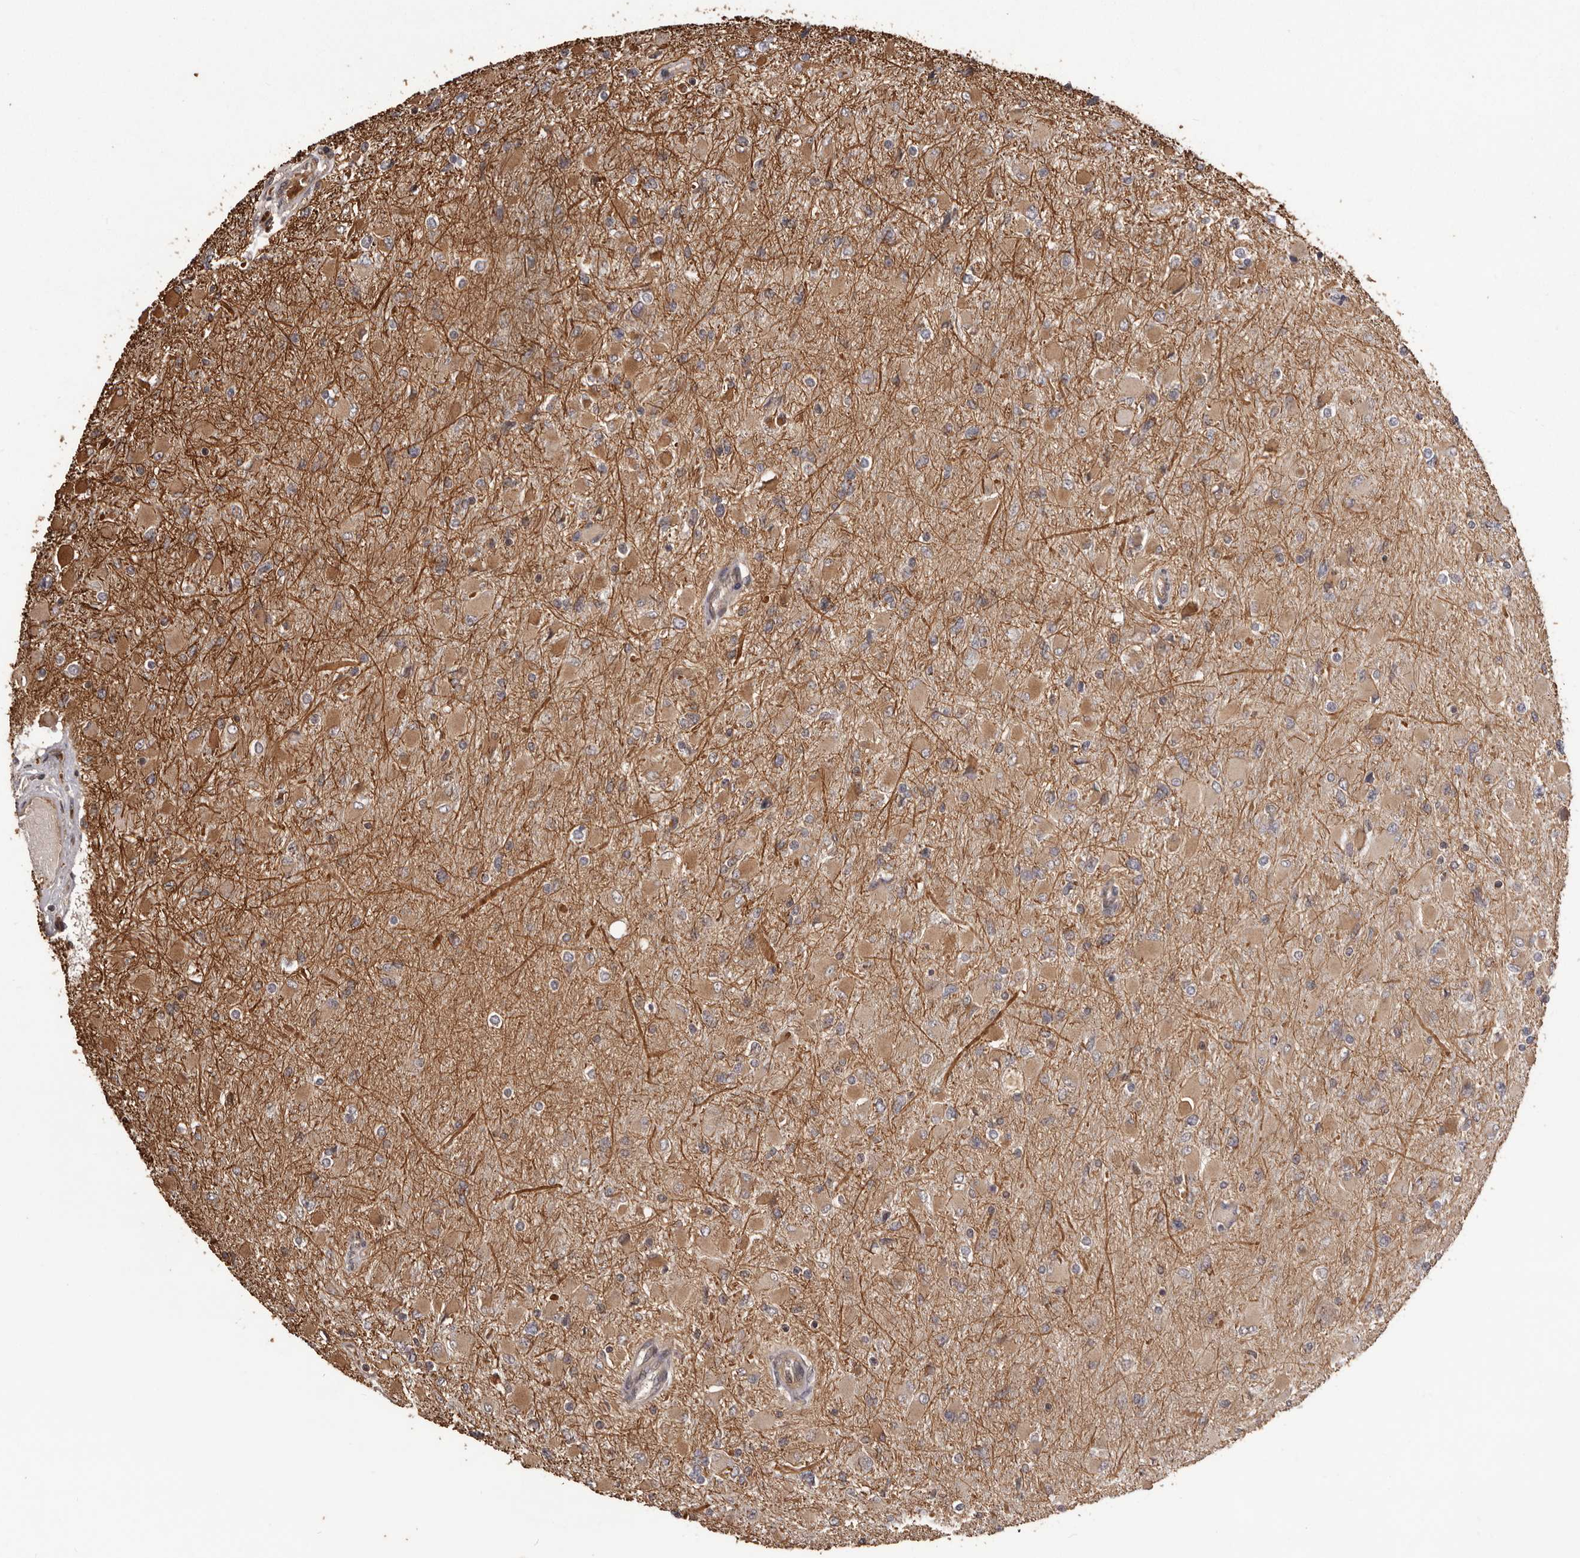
{"staining": {"intensity": "moderate", "quantity": ">75%", "location": "cytoplasmic/membranous"}, "tissue": "glioma", "cell_type": "Tumor cells", "image_type": "cancer", "snomed": [{"axis": "morphology", "description": "Glioma, malignant, High grade"}, {"axis": "topography", "description": "Cerebral cortex"}], "caption": "Immunohistochemical staining of human malignant glioma (high-grade) exhibits moderate cytoplasmic/membranous protein staining in about >75% of tumor cells.", "gene": "QRSL1", "patient": {"sex": "female", "age": 36}}